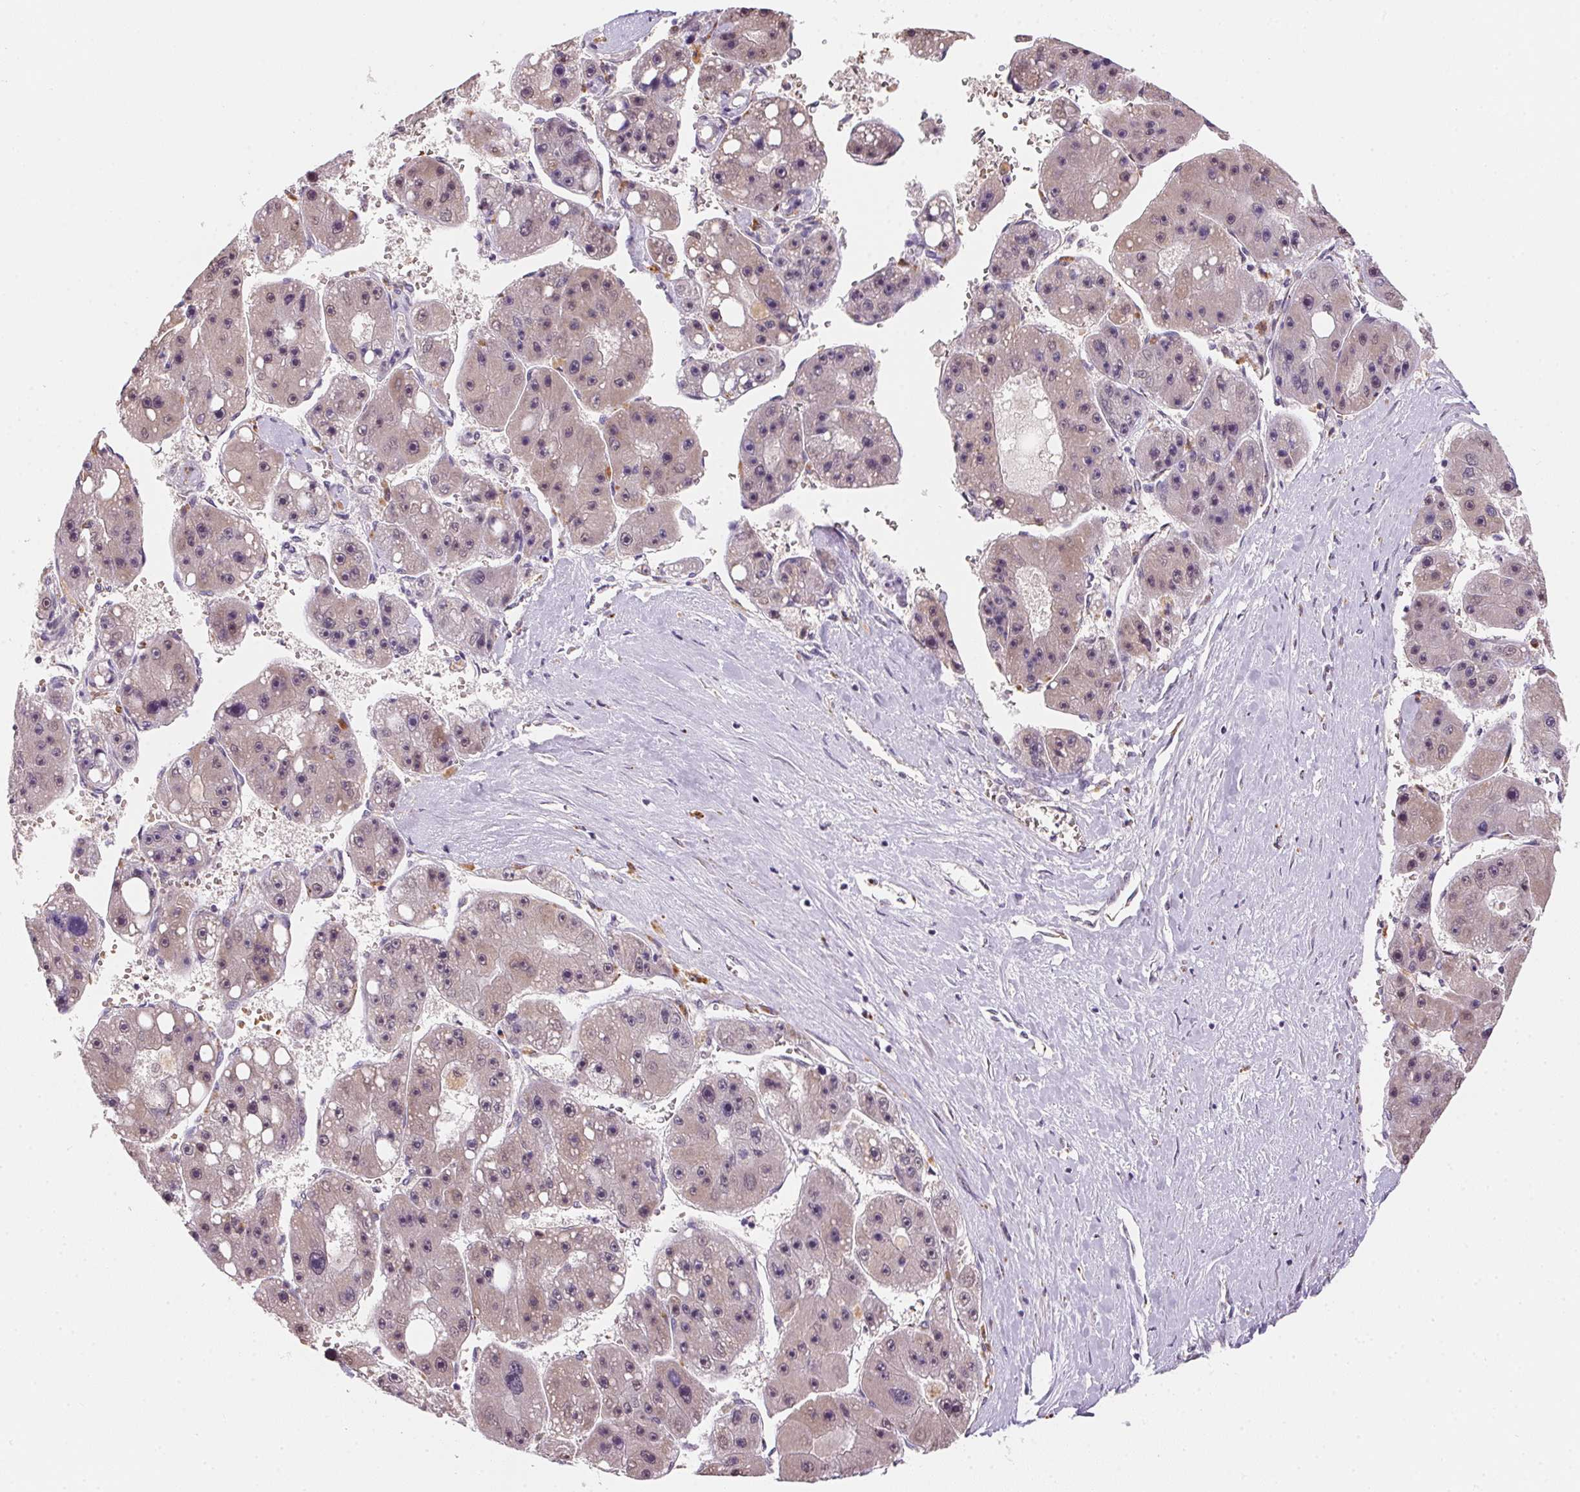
{"staining": {"intensity": "negative", "quantity": "none", "location": "none"}, "tissue": "liver cancer", "cell_type": "Tumor cells", "image_type": "cancer", "snomed": [{"axis": "morphology", "description": "Carcinoma, Hepatocellular, NOS"}, {"axis": "topography", "description": "Liver"}], "caption": "A micrograph of human liver hepatocellular carcinoma is negative for staining in tumor cells.", "gene": "METTL13", "patient": {"sex": "female", "age": 61}}